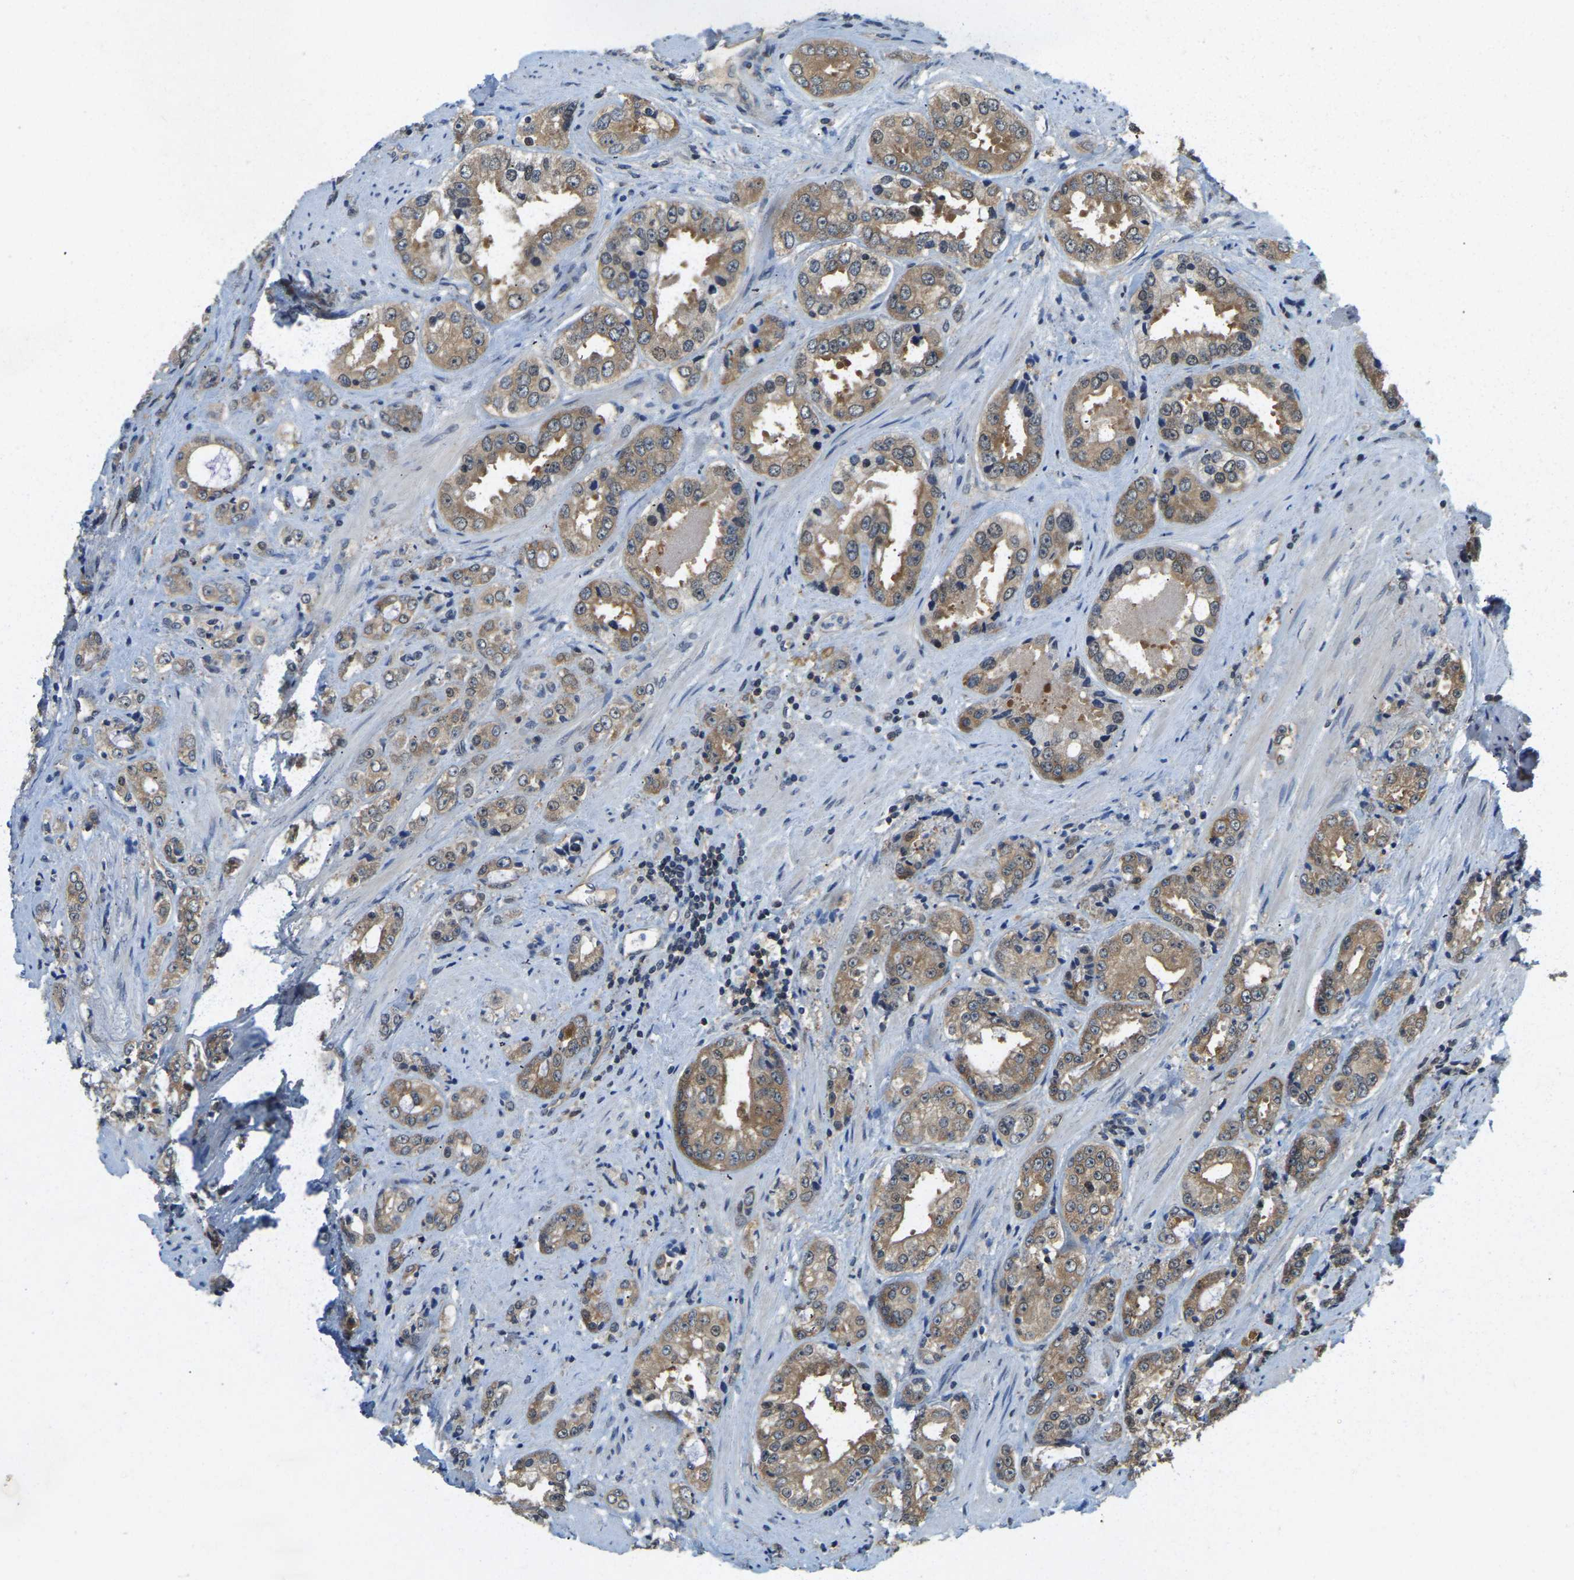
{"staining": {"intensity": "moderate", "quantity": ">75%", "location": "cytoplasmic/membranous"}, "tissue": "prostate cancer", "cell_type": "Tumor cells", "image_type": "cancer", "snomed": [{"axis": "morphology", "description": "Adenocarcinoma, High grade"}, {"axis": "topography", "description": "Prostate"}], "caption": "A high-resolution histopathology image shows immunohistochemistry (IHC) staining of prostate adenocarcinoma (high-grade), which exhibits moderate cytoplasmic/membranous positivity in about >75% of tumor cells.", "gene": "AHNAK", "patient": {"sex": "male", "age": 61}}